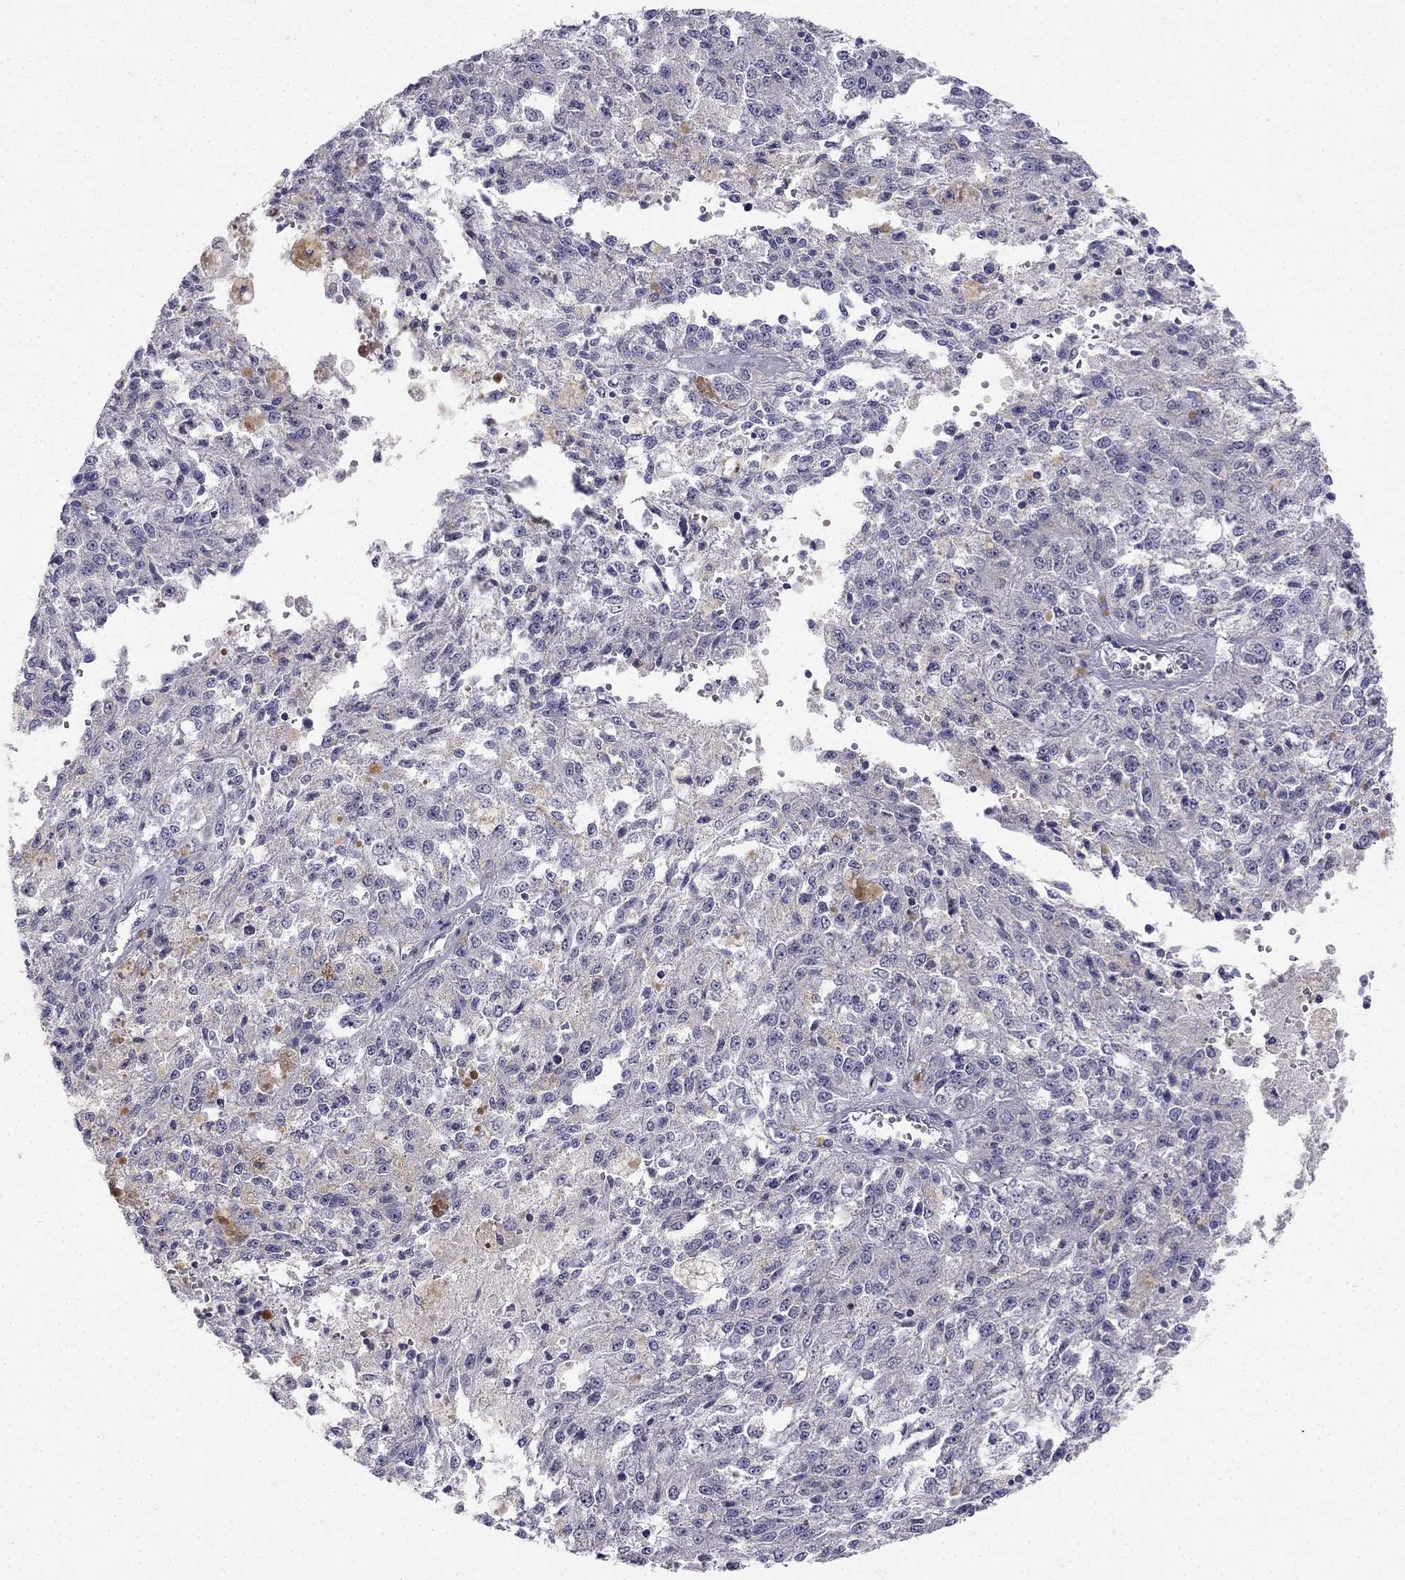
{"staining": {"intensity": "negative", "quantity": "none", "location": "none"}, "tissue": "melanoma", "cell_type": "Tumor cells", "image_type": "cancer", "snomed": [{"axis": "morphology", "description": "Malignant melanoma, Metastatic site"}, {"axis": "topography", "description": "Lymph node"}], "caption": "IHC image of neoplastic tissue: human melanoma stained with DAB displays no significant protein expression in tumor cells.", "gene": "C16orf89", "patient": {"sex": "female", "age": 64}}